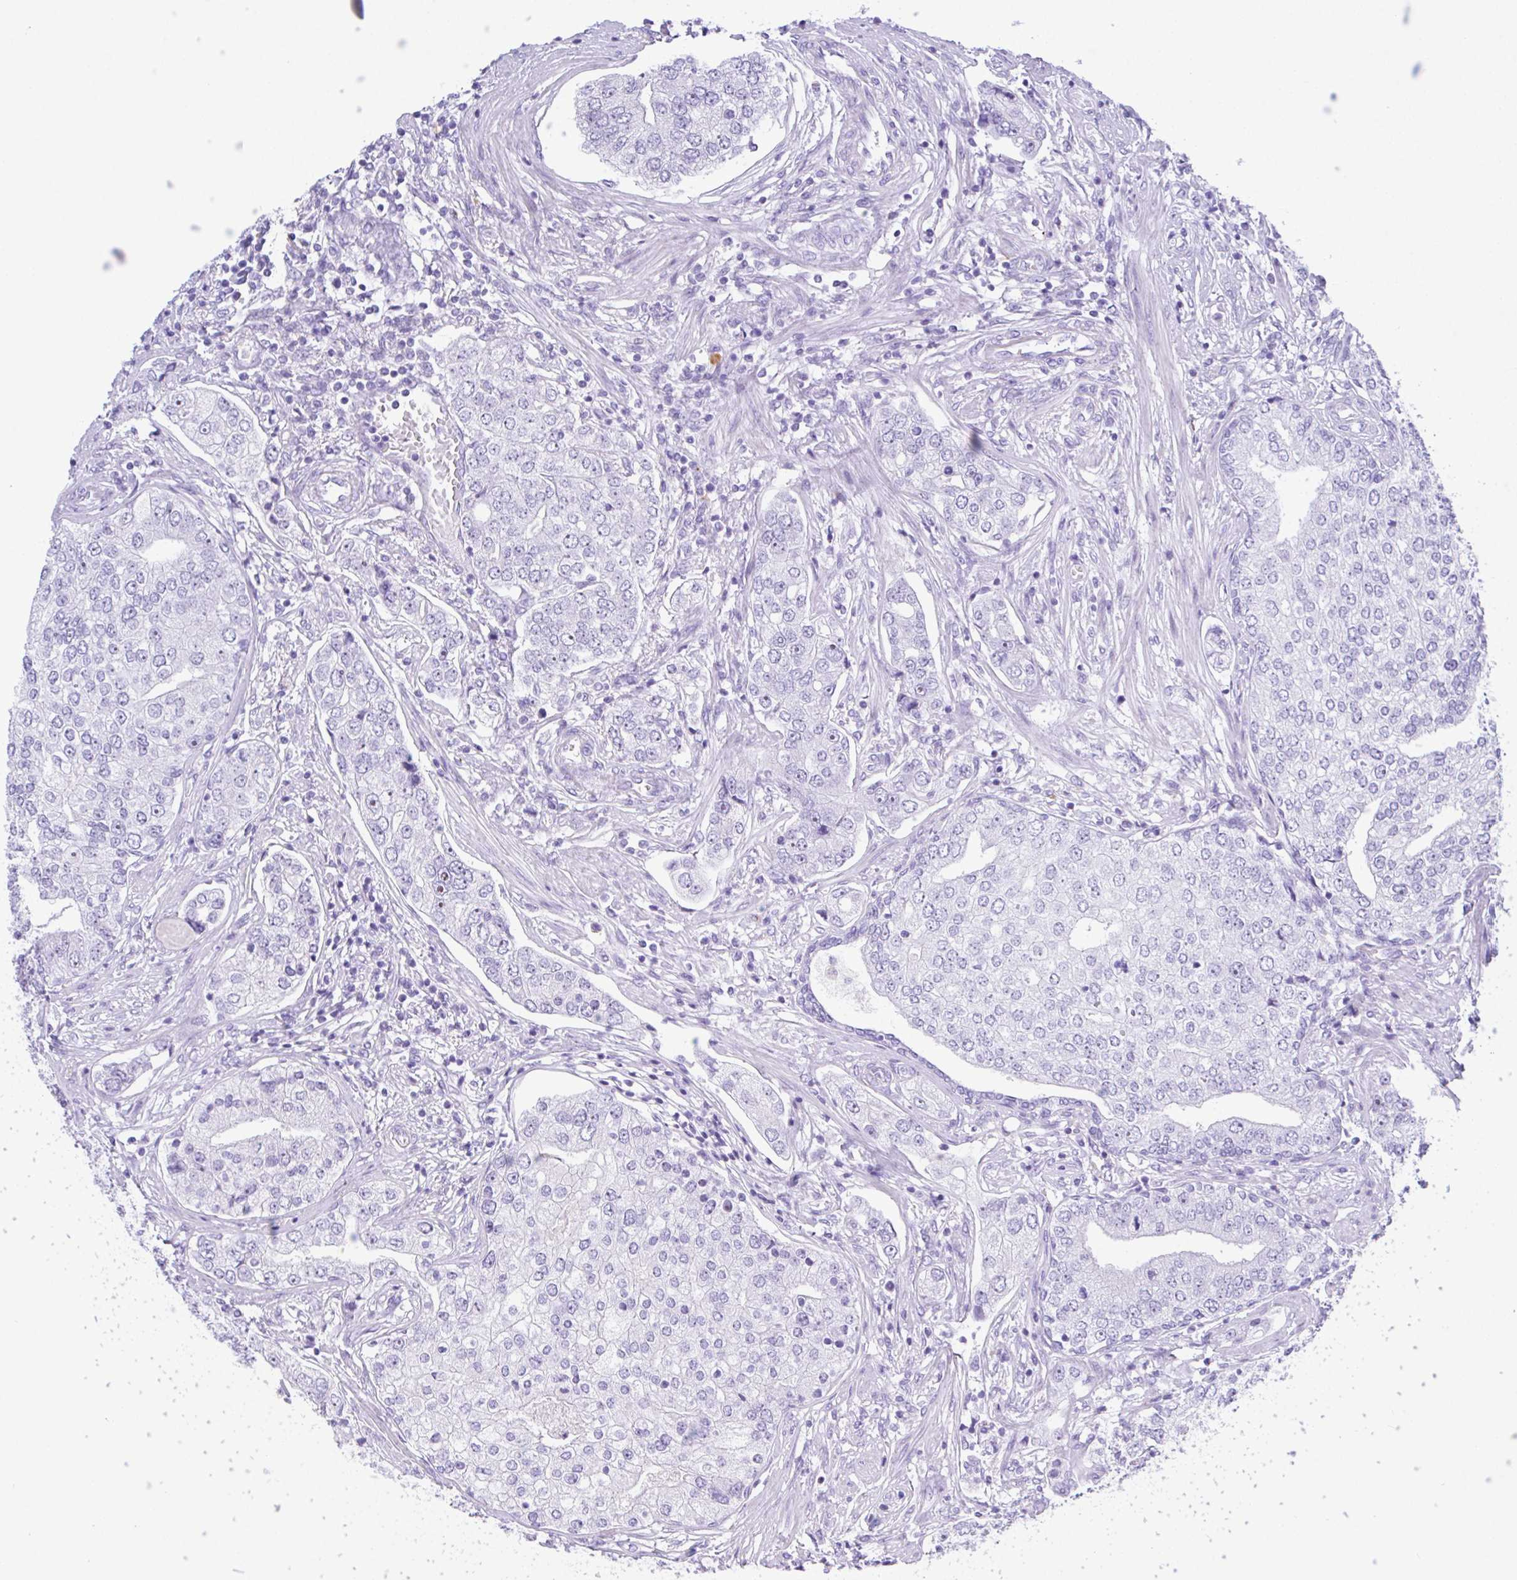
{"staining": {"intensity": "negative", "quantity": "none", "location": "none"}, "tissue": "prostate cancer", "cell_type": "Tumor cells", "image_type": "cancer", "snomed": [{"axis": "morphology", "description": "Adenocarcinoma, High grade"}, {"axis": "topography", "description": "Prostate"}], "caption": "Immunohistochemical staining of human prostate cancer shows no significant positivity in tumor cells.", "gene": "NDUFAF8", "patient": {"sex": "male", "age": 60}}